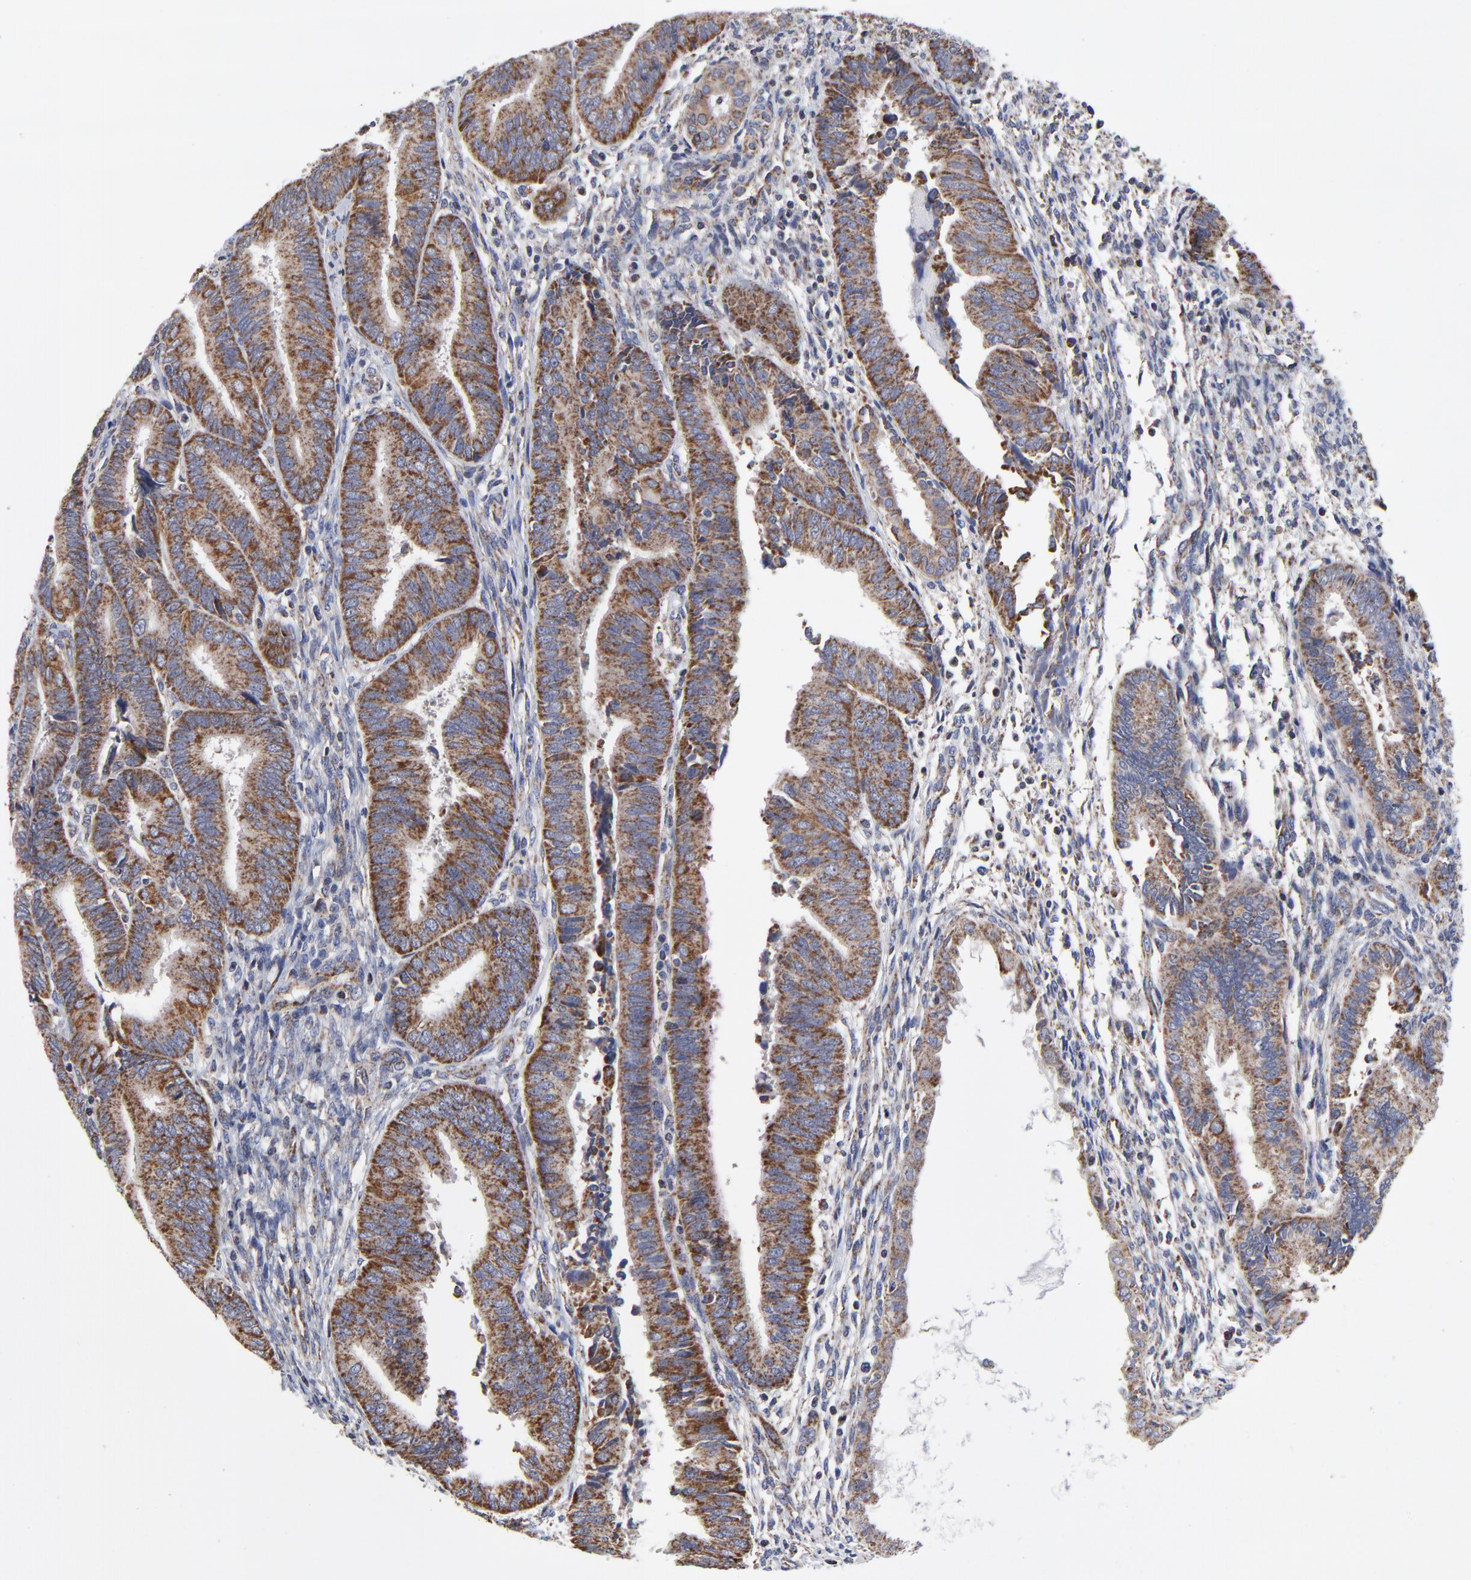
{"staining": {"intensity": "moderate", "quantity": ">75%", "location": "cytoplasmic/membranous"}, "tissue": "endometrial cancer", "cell_type": "Tumor cells", "image_type": "cancer", "snomed": [{"axis": "morphology", "description": "Adenocarcinoma, NOS"}, {"axis": "topography", "description": "Endometrium"}], "caption": "About >75% of tumor cells in human endometrial cancer (adenocarcinoma) display moderate cytoplasmic/membranous protein staining as visualized by brown immunohistochemical staining.", "gene": "ZNF550", "patient": {"sex": "female", "age": 63}}